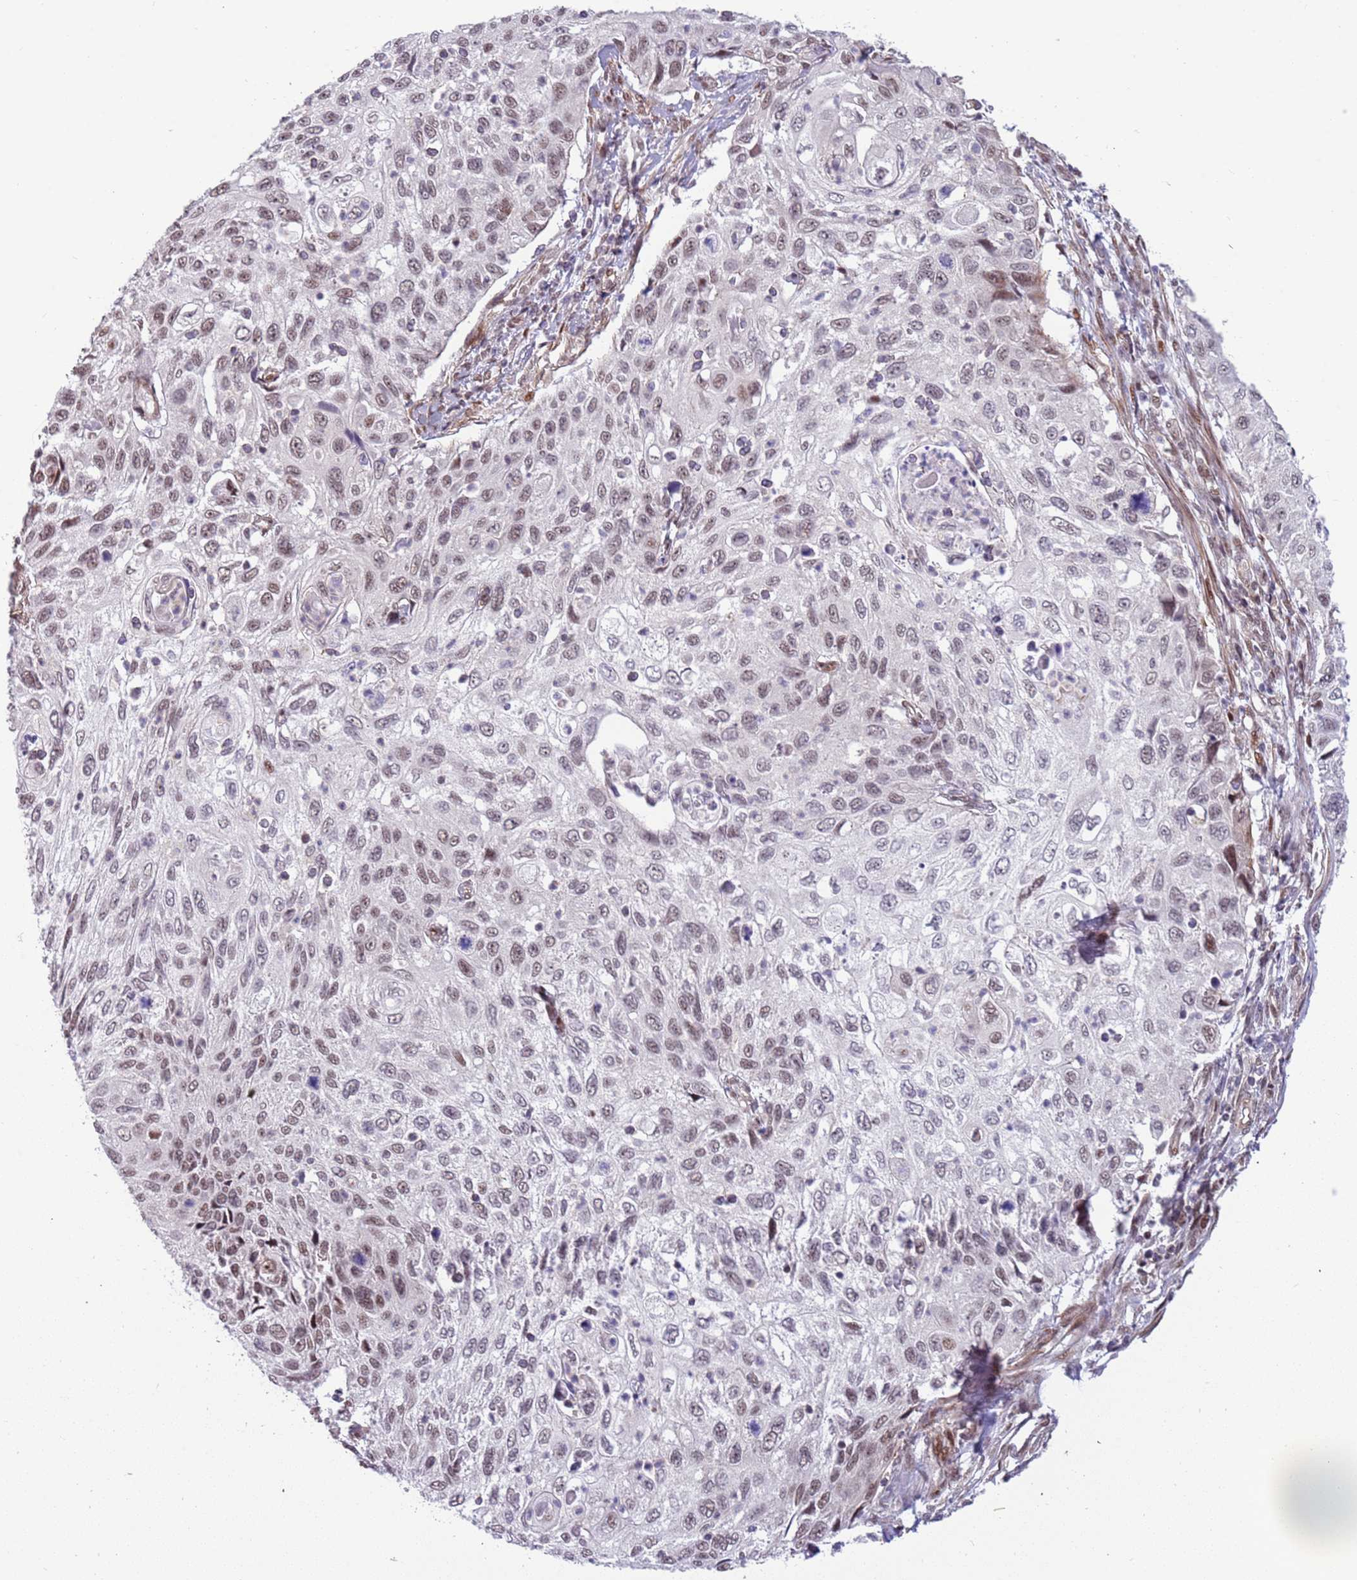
{"staining": {"intensity": "moderate", "quantity": "25%-75%", "location": "nuclear"}, "tissue": "cervical cancer", "cell_type": "Tumor cells", "image_type": "cancer", "snomed": [{"axis": "morphology", "description": "Squamous cell carcinoma, NOS"}, {"axis": "topography", "description": "Cervix"}], "caption": "Immunohistochemical staining of cervical cancer (squamous cell carcinoma) demonstrates medium levels of moderate nuclear positivity in approximately 25%-75% of tumor cells.", "gene": "LRMDA", "patient": {"sex": "female", "age": 70}}